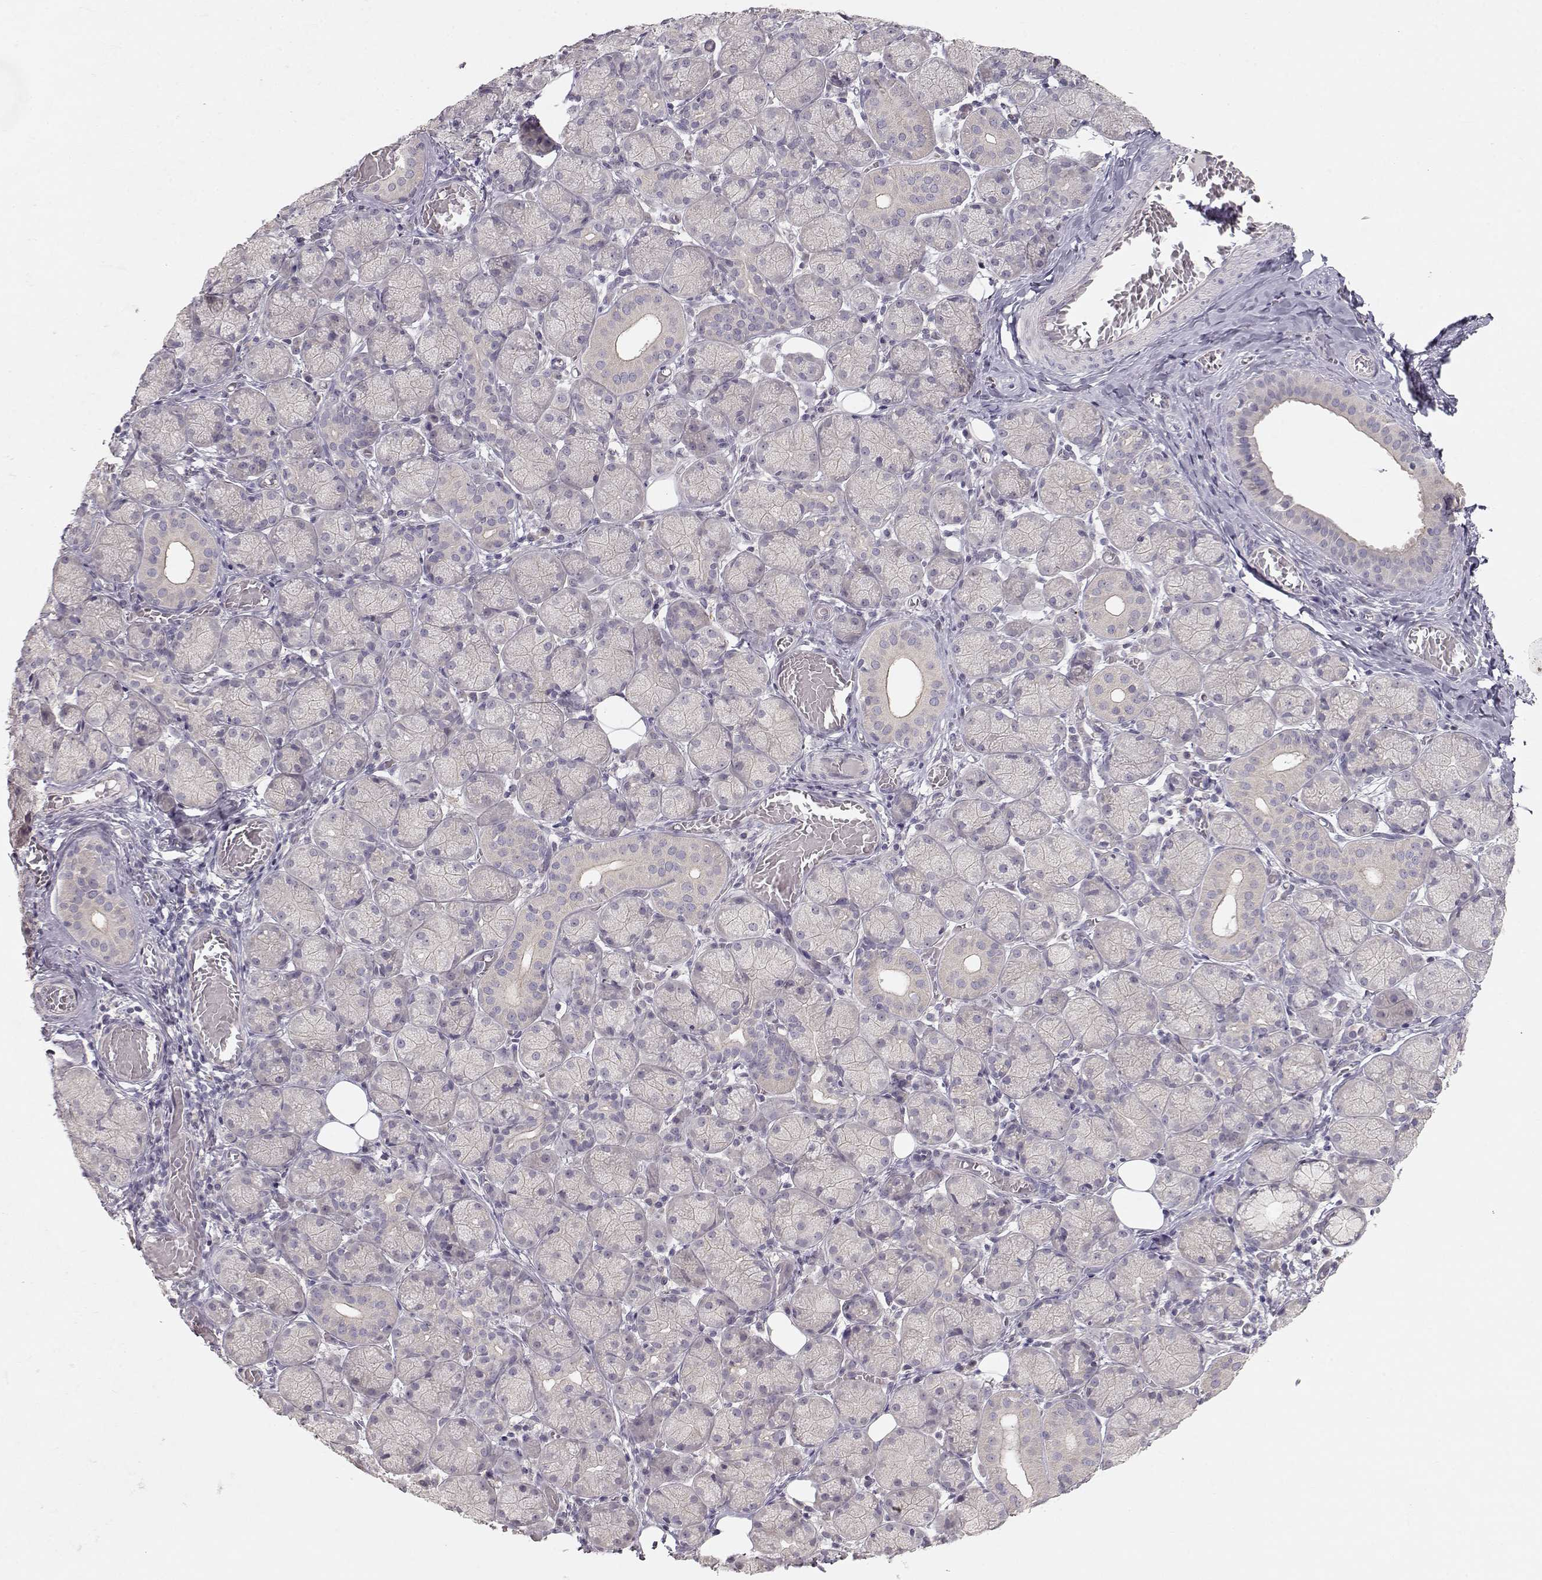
{"staining": {"intensity": "negative", "quantity": "none", "location": "none"}, "tissue": "salivary gland", "cell_type": "Glandular cells", "image_type": "normal", "snomed": [{"axis": "morphology", "description": "Normal tissue, NOS"}, {"axis": "topography", "description": "Salivary gland"}, {"axis": "topography", "description": "Peripheral nerve tissue"}], "caption": "Immunohistochemistry image of unremarkable salivary gland: human salivary gland stained with DAB shows no significant protein positivity in glandular cells.", "gene": "ARHGAP8", "patient": {"sex": "female", "age": 24}}